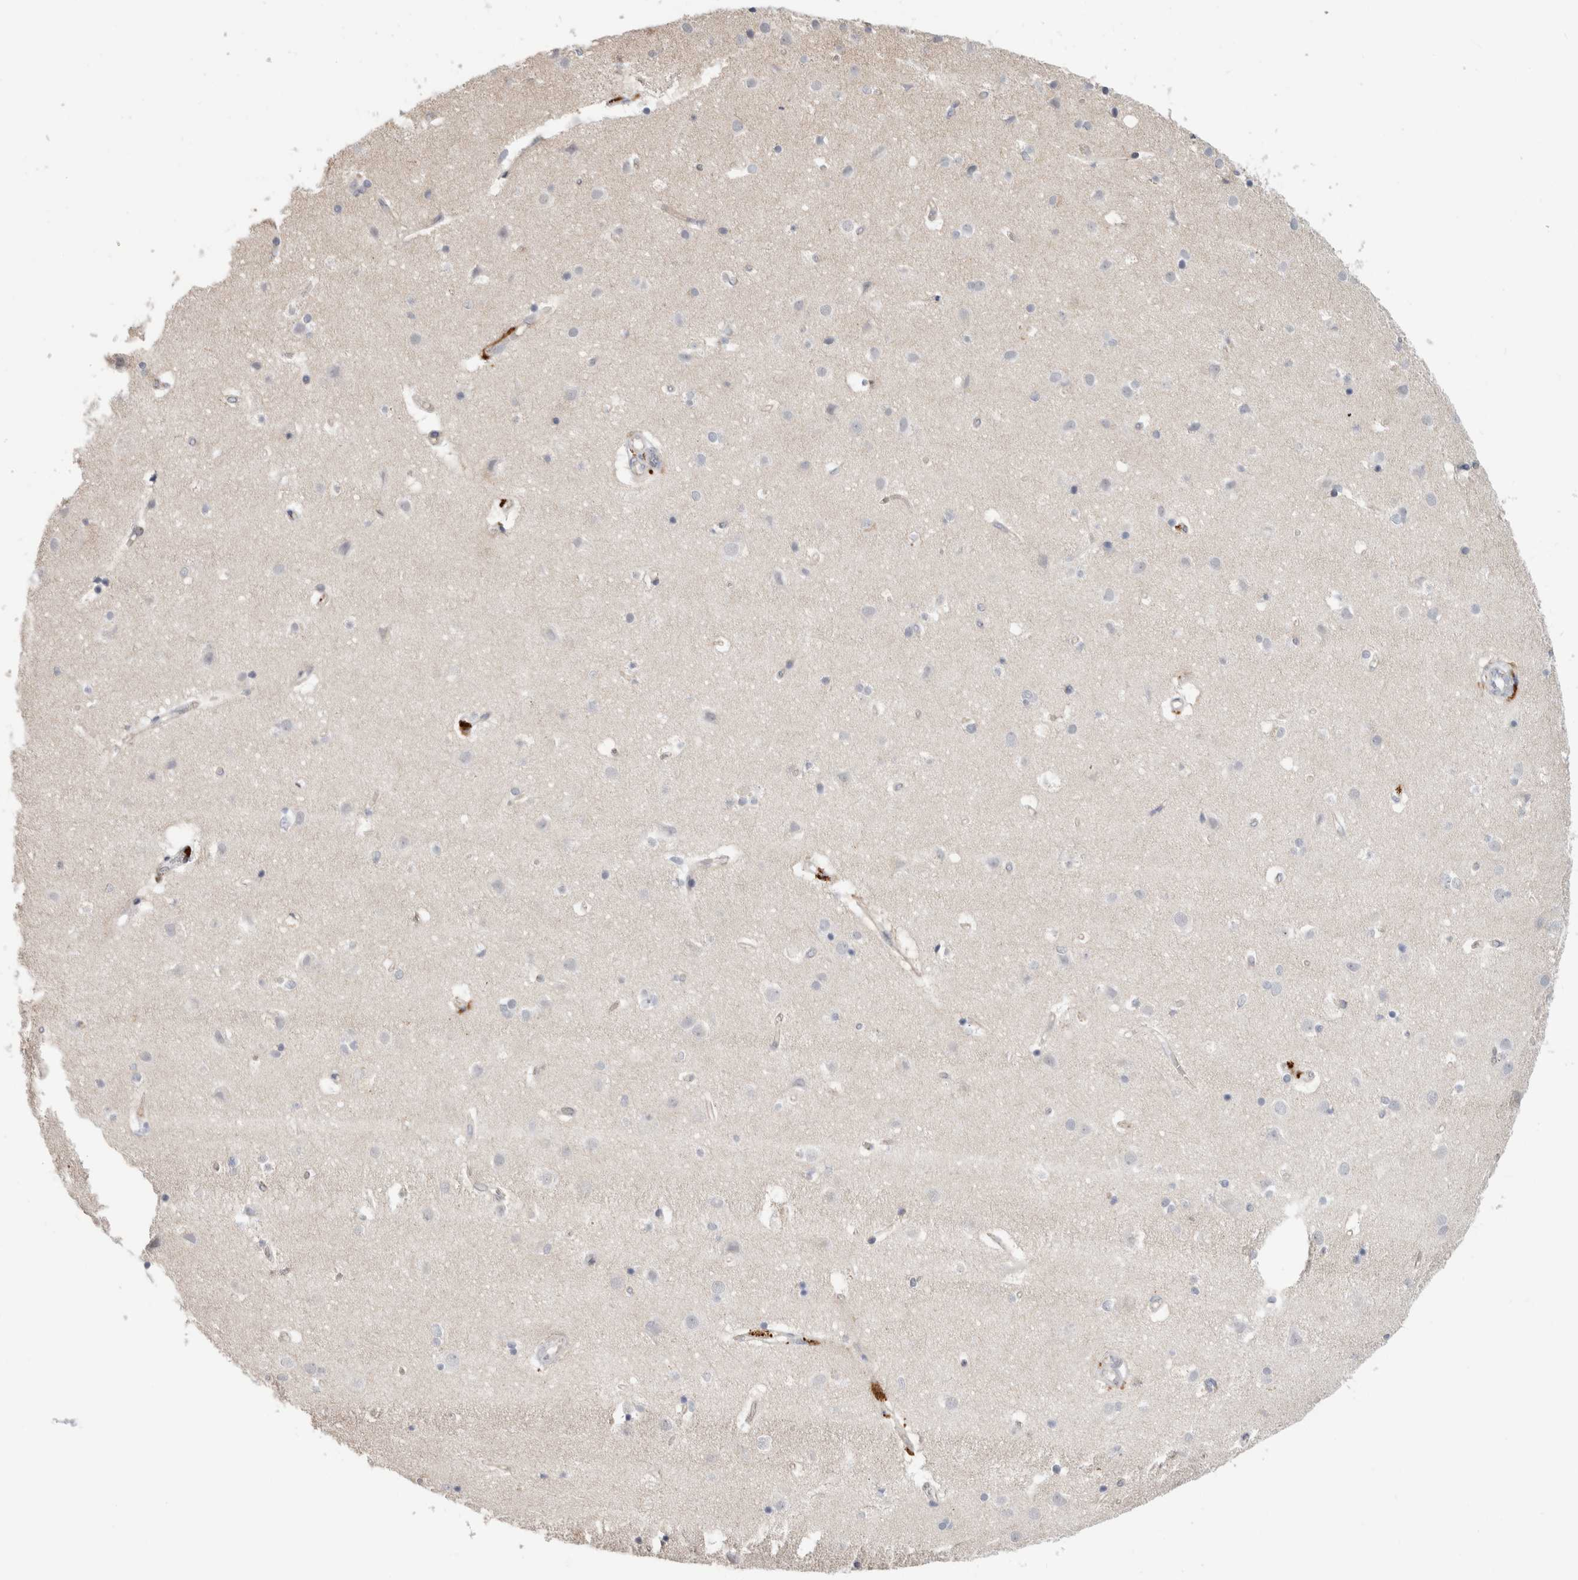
{"staining": {"intensity": "negative", "quantity": "none", "location": "none"}, "tissue": "cerebral cortex", "cell_type": "Endothelial cells", "image_type": "normal", "snomed": [{"axis": "morphology", "description": "Normal tissue, NOS"}, {"axis": "topography", "description": "Cerebral cortex"}], "caption": "DAB (3,3'-diaminobenzidine) immunohistochemical staining of benign human cerebral cortex displays no significant staining in endothelial cells. Brightfield microscopy of IHC stained with DAB (3,3'-diaminobenzidine) (brown) and hematoxylin (blue), captured at high magnification.", "gene": "AFP", "patient": {"sex": "male", "age": 54}}